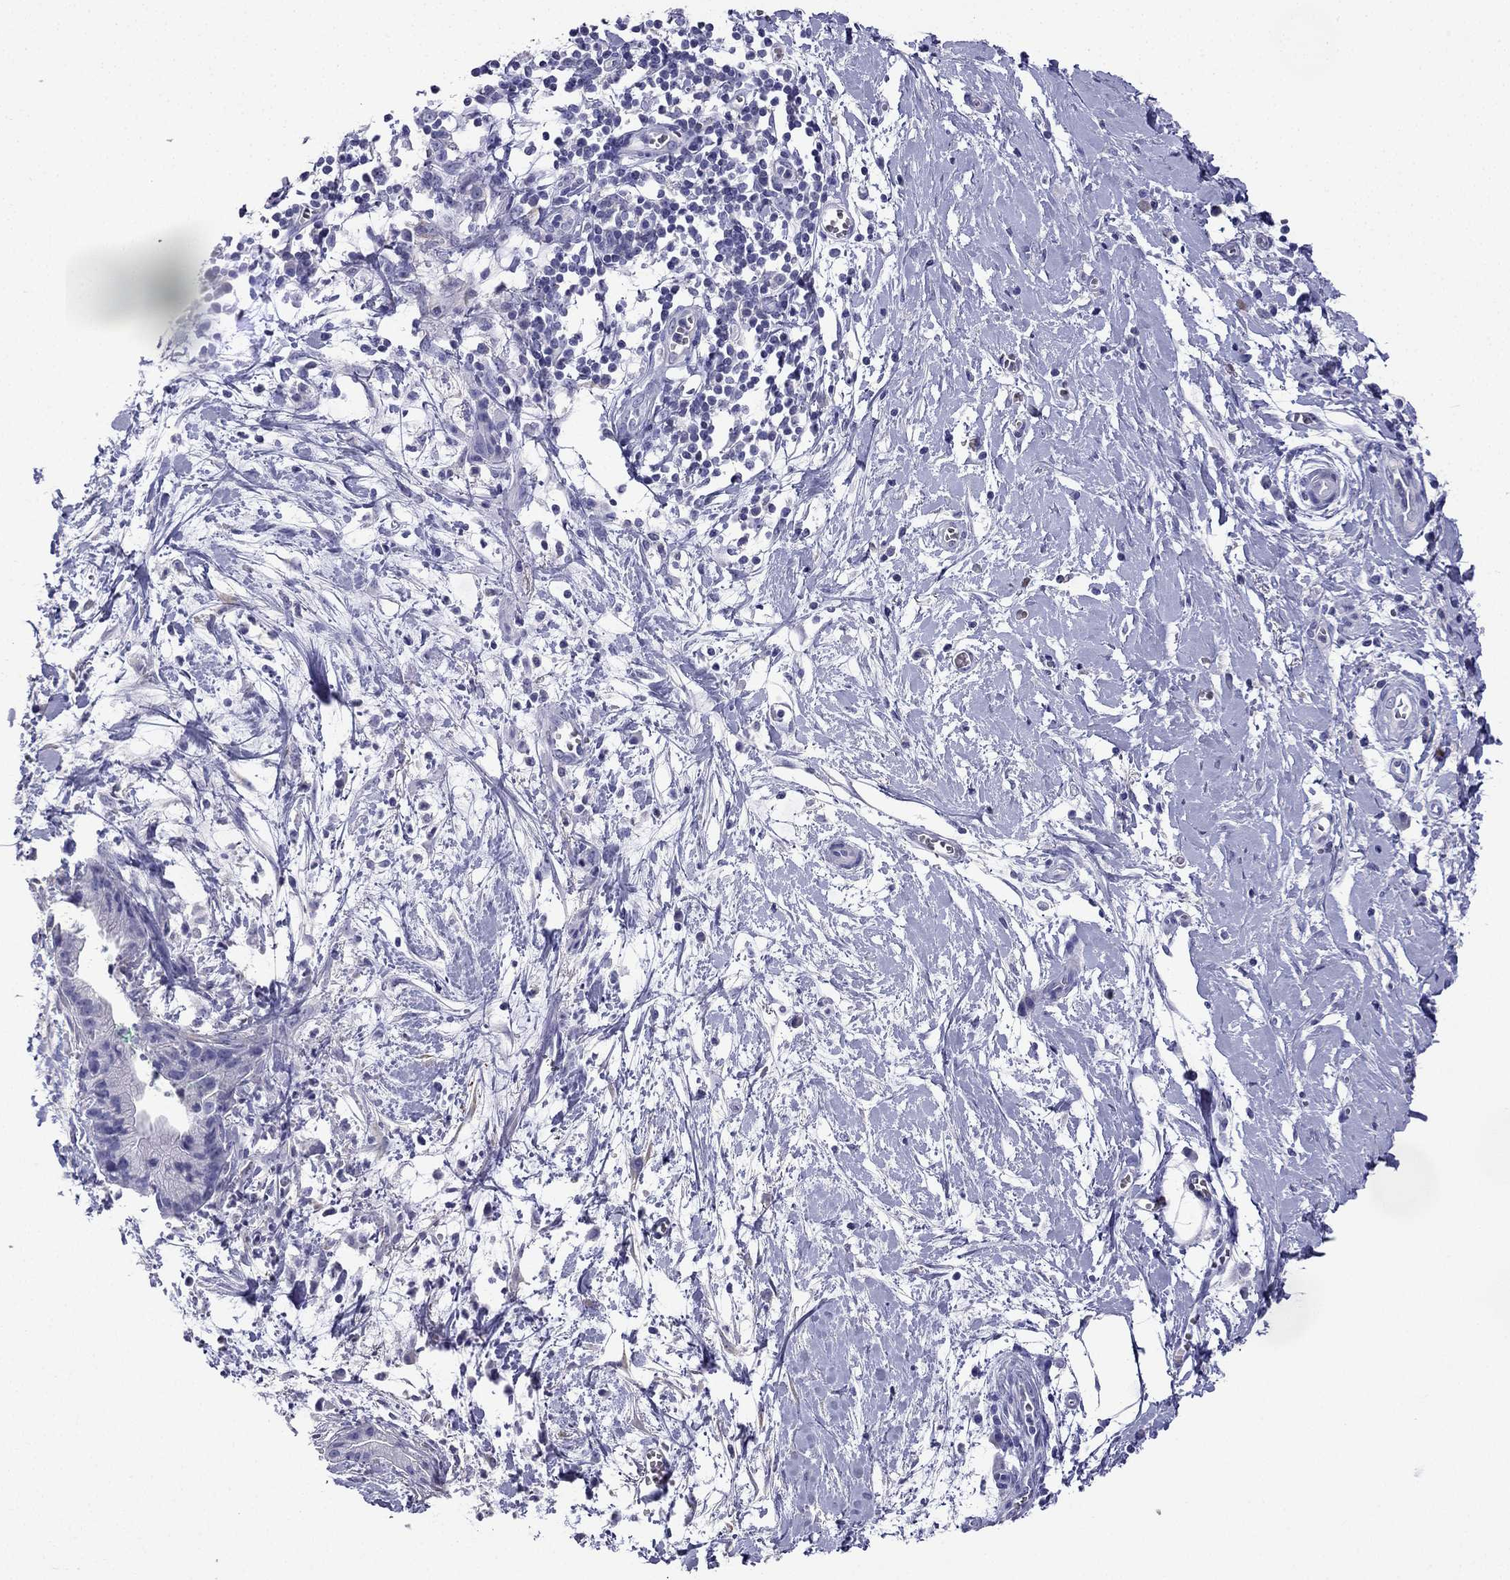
{"staining": {"intensity": "negative", "quantity": "none", "location": "none"}, "tissue": "pancreatic cancer", "cell_type": "Tumor cells", "image_type": "cancer", "snomed": [{"axis": "morphology", "description": "Normal tissue, NOS"}, {"axis": "morphology", "description": "Adenocarcinoma, NOS"}, {"axis": "topography", "description": "Lymph node"}, {"axis": "topography", "description": "Pancreas"}], "caption": "An immunohistochemistry (IHC) histopathology image of pancreatic cancer (adenocarcinoma) is shown. There is no staining in tumor cells of pancreatic cancer (adenocarcinoma).", "gene": "NPTX1", "patient": {"sex": "female", "age": 58}}